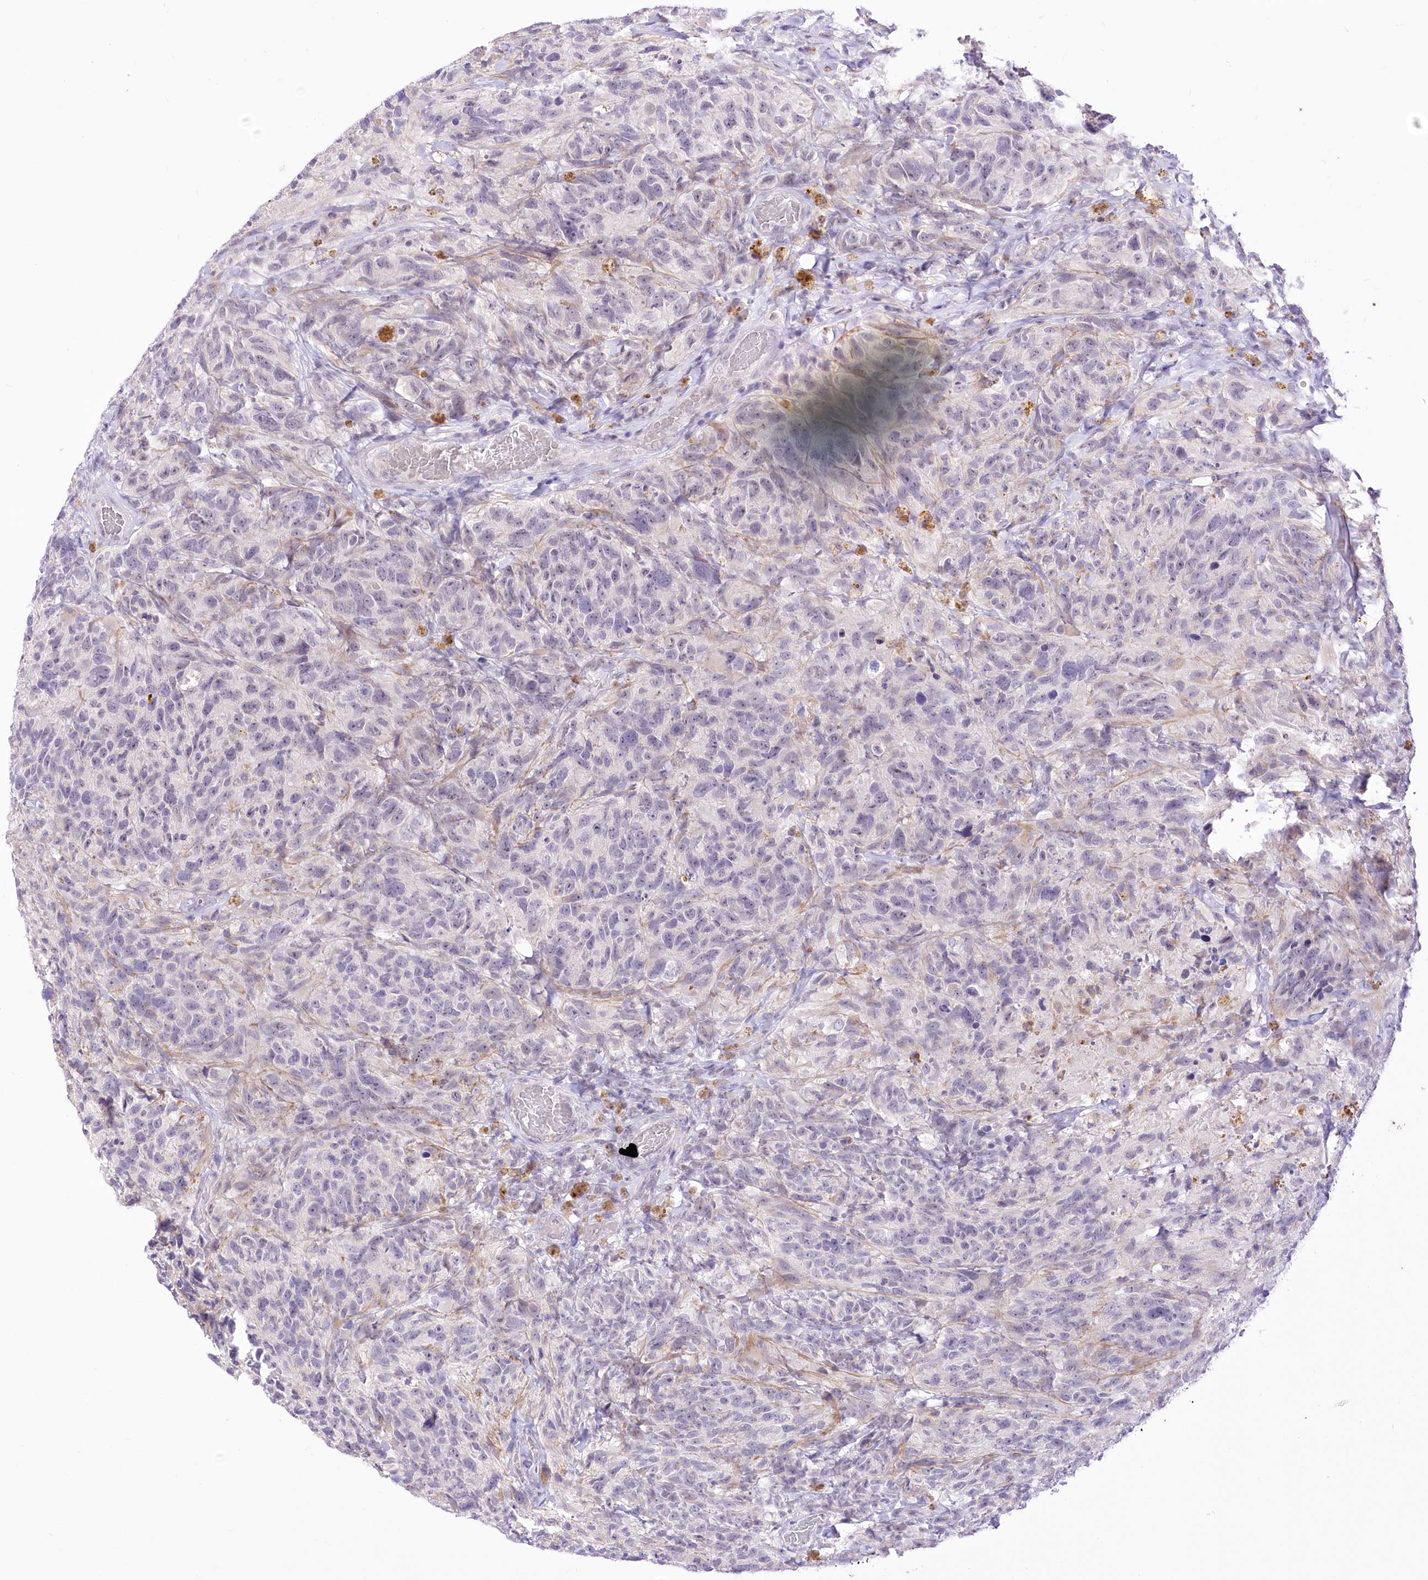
{"staining": {"intensity": "negative", "quantity": "none", "location": "none"}, "tissue": "glioma", "cell_type": "Tumor cells", "image_type": "cancer", "snomed": [{"axis": "morphology", "description": "Glioma, malignant, High grade"}, {"axis": "topography", "description": "Brain"}], "caption": "Human glioma stained for a protein using immunohistochemistry (IHC) exhibits no expression in tumor cells.", "gene": "BEND7", "patient": {"sex": "male", "age": 69}}